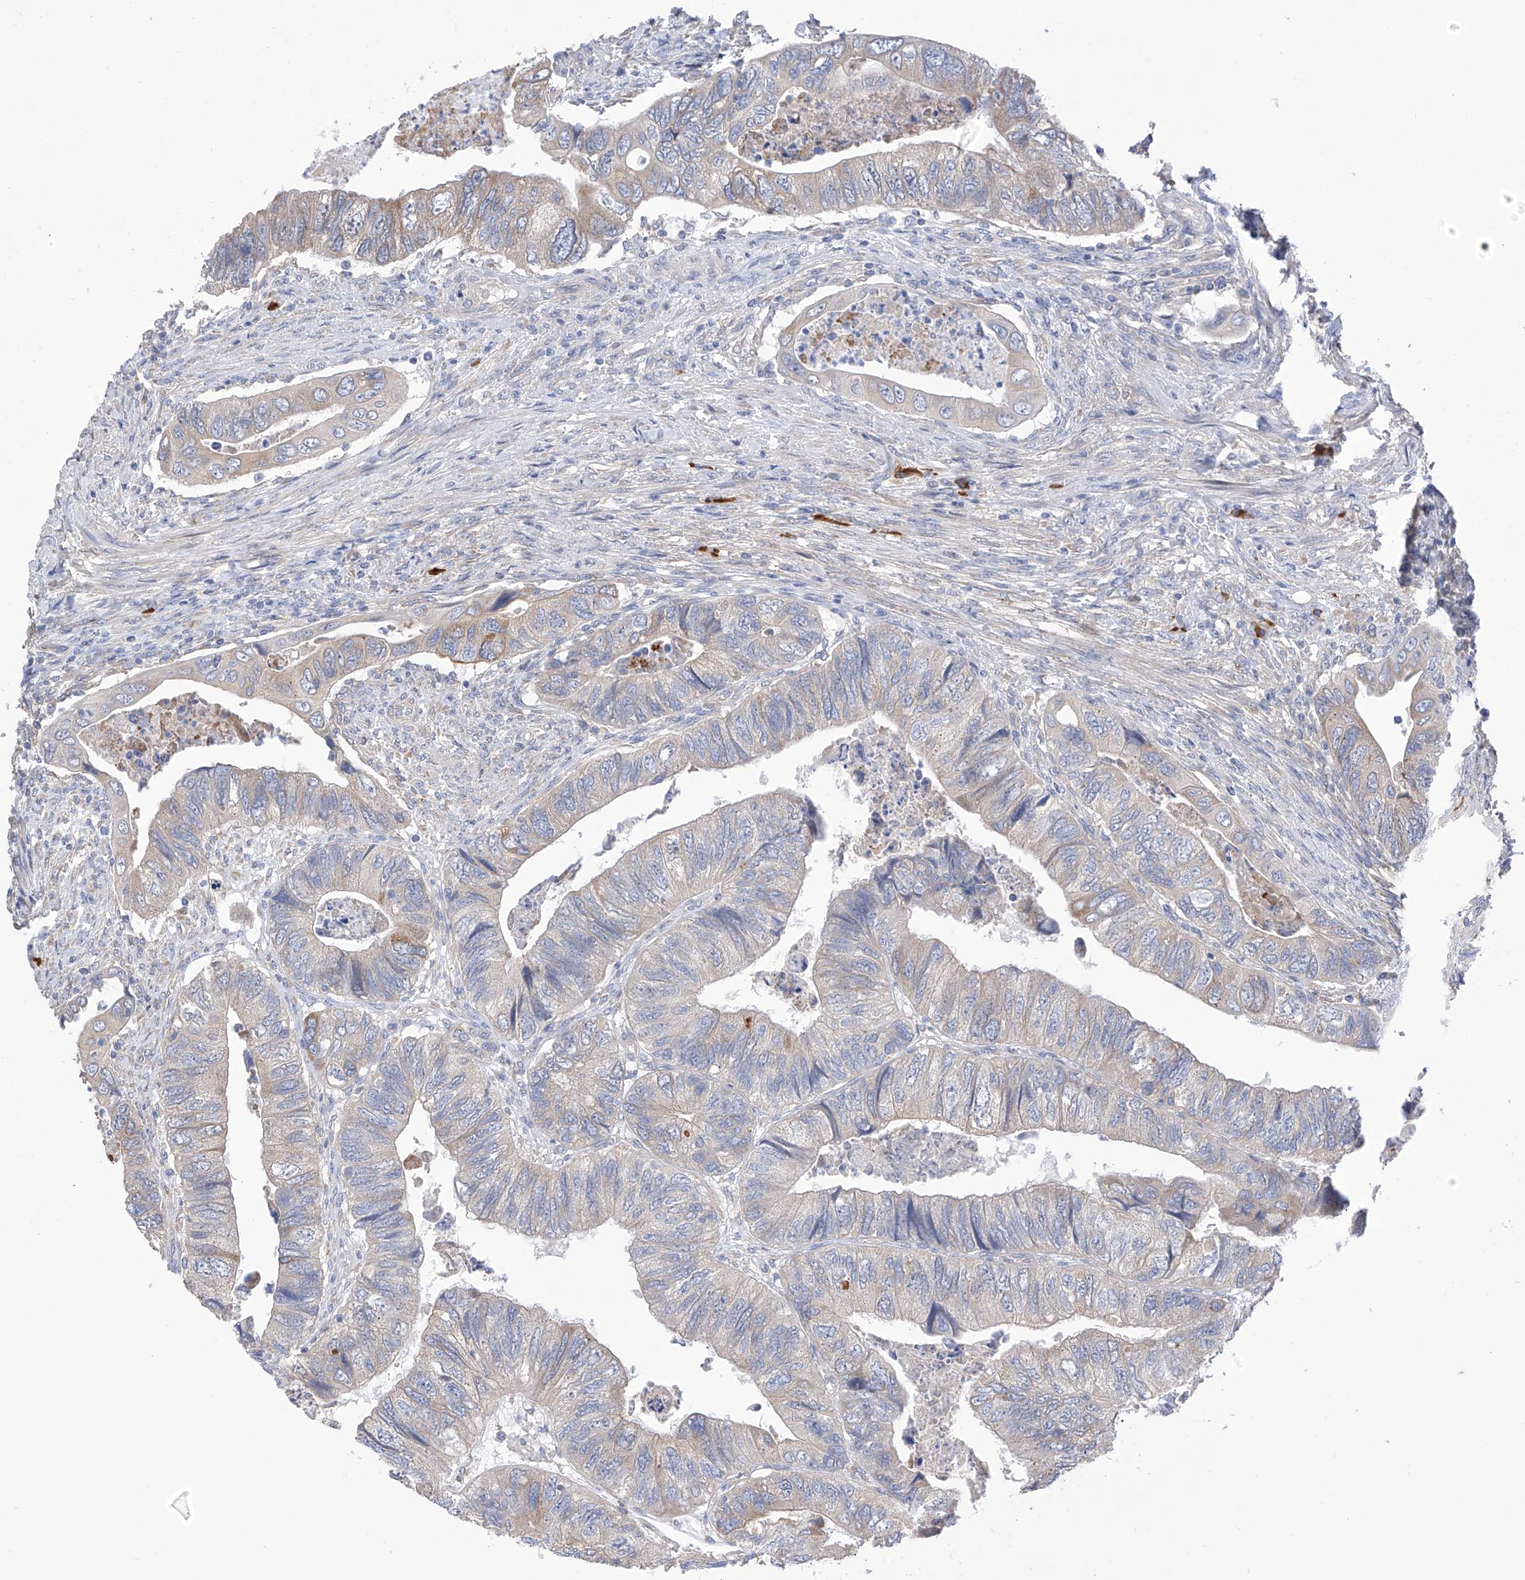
{"staining": {"intensity": "weak", "quantity": "<25%", "location": "cytoplasmic/membranous"}, "tissue": "colorectal cancer", "cell_type": "Tumor cells", "image_type": "cancer", "snomed": [{"axis": "morphology", "description": "Adenocarcinoma, NOS"}, {"axis": "topography", "description": "Rectum"}], "caption": "Immunohistochemistry image of neoplastic tissue: human colorectal cancer stained with DAB (3,3'-diaminobenzidine) exhibits no significant protein expression in tumor cells.", "gene": "REC8", "patient": {"sex": "male", "age": 63}}